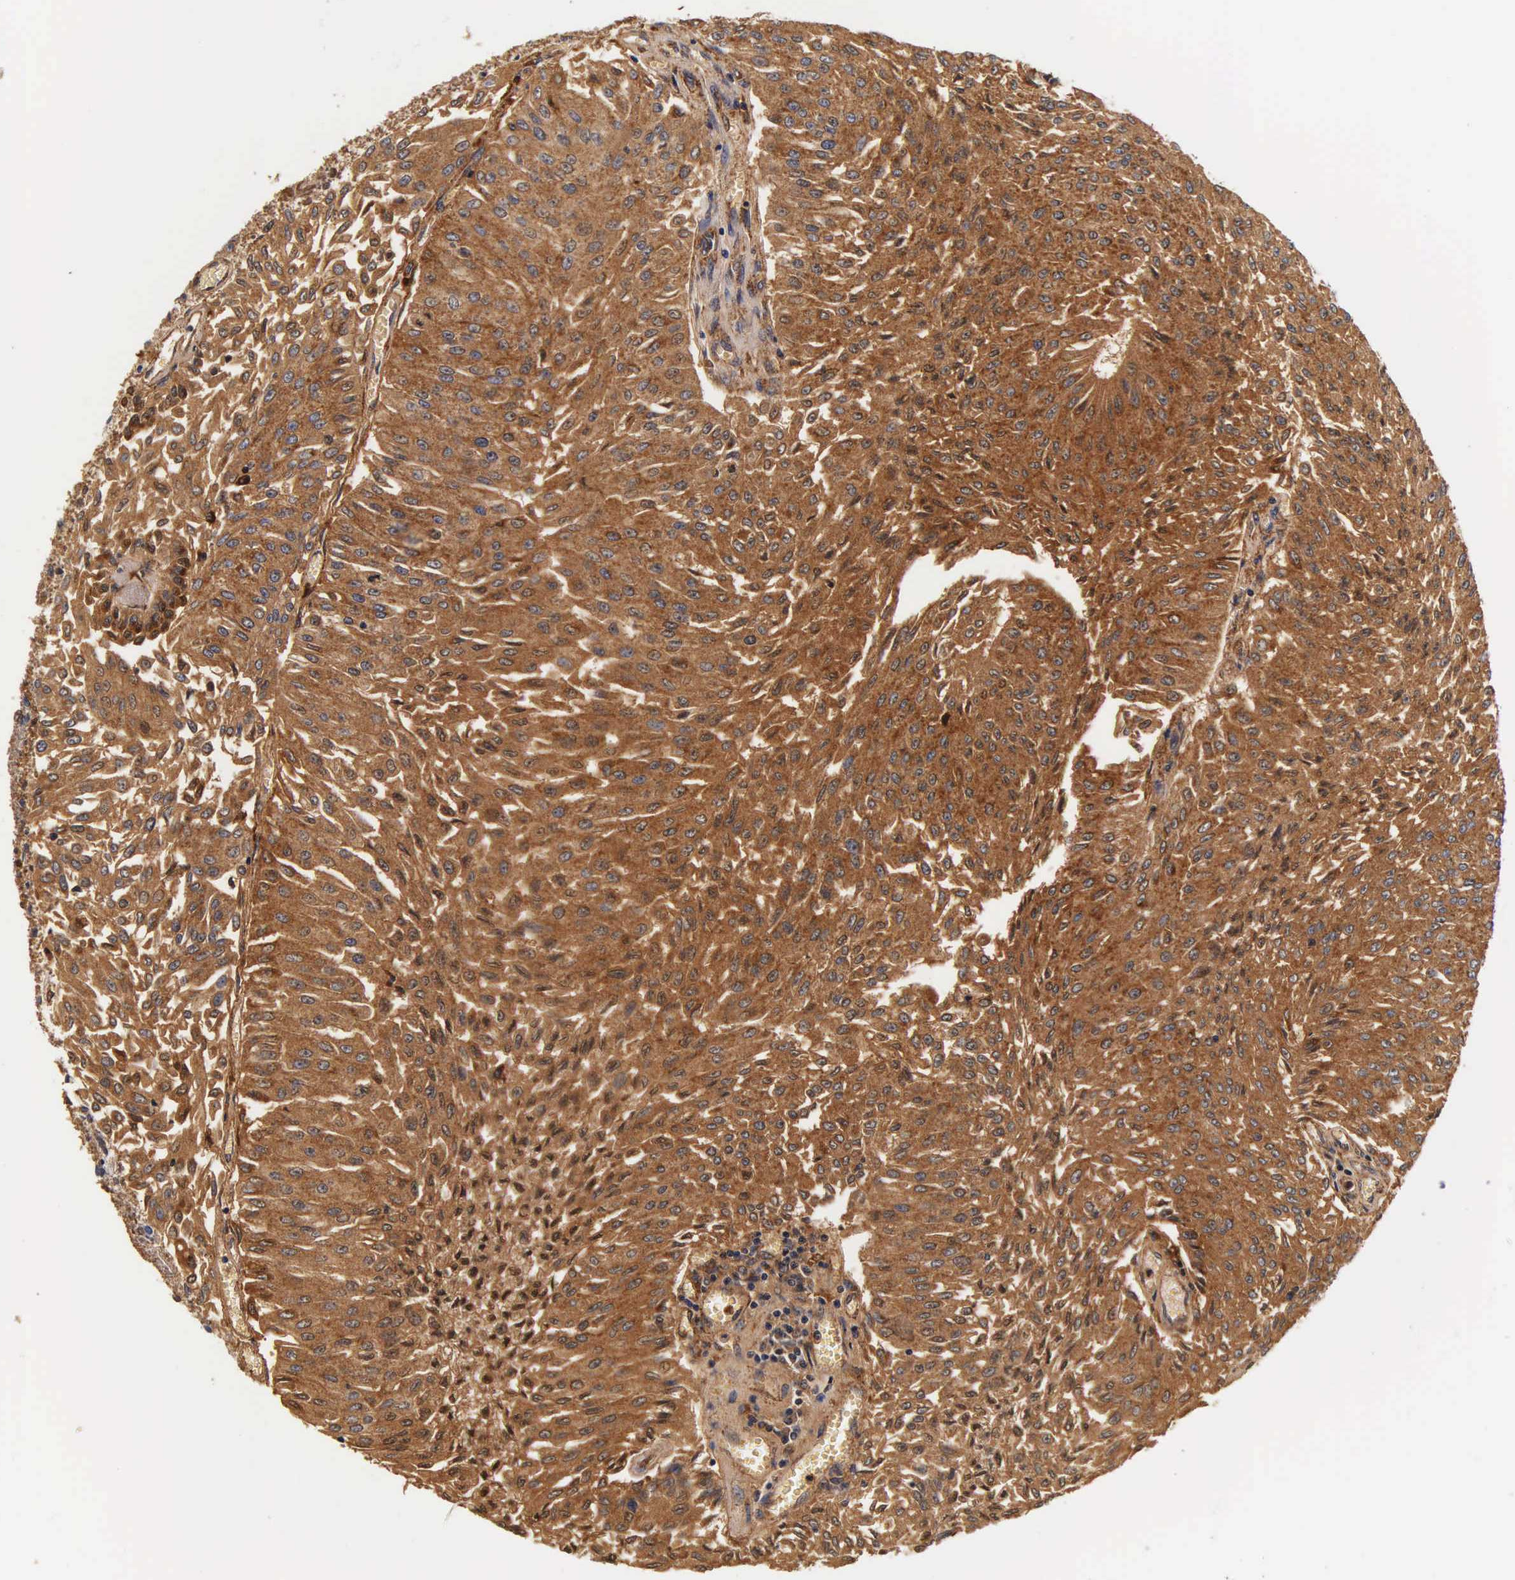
{"staining": {"intensity": "strong", "quantity": ">75%", "location": "cytoplasmic/membranous"}, "tissue": "urothelial cancer", "cell_type": "Tumor cells", "image_type": "cancer", "snomed": [{"axis": "morphology", "description": "Urothelial carcinoma, Low grade"}, {"axis": "topography", "description": "Urinary bladder"}], "caption": "Immunohistochemical staining of human urothelial cancer exhibits strong cytoplasmic/membranous protein staining in approximately >75% of tumor cells. (DAB (3,3'-diaminobenzidine) = brown stain, brightfield microscopy at high magnification).", "gene": "CTSB", "patient": {"sex": "male", "age": 86}}